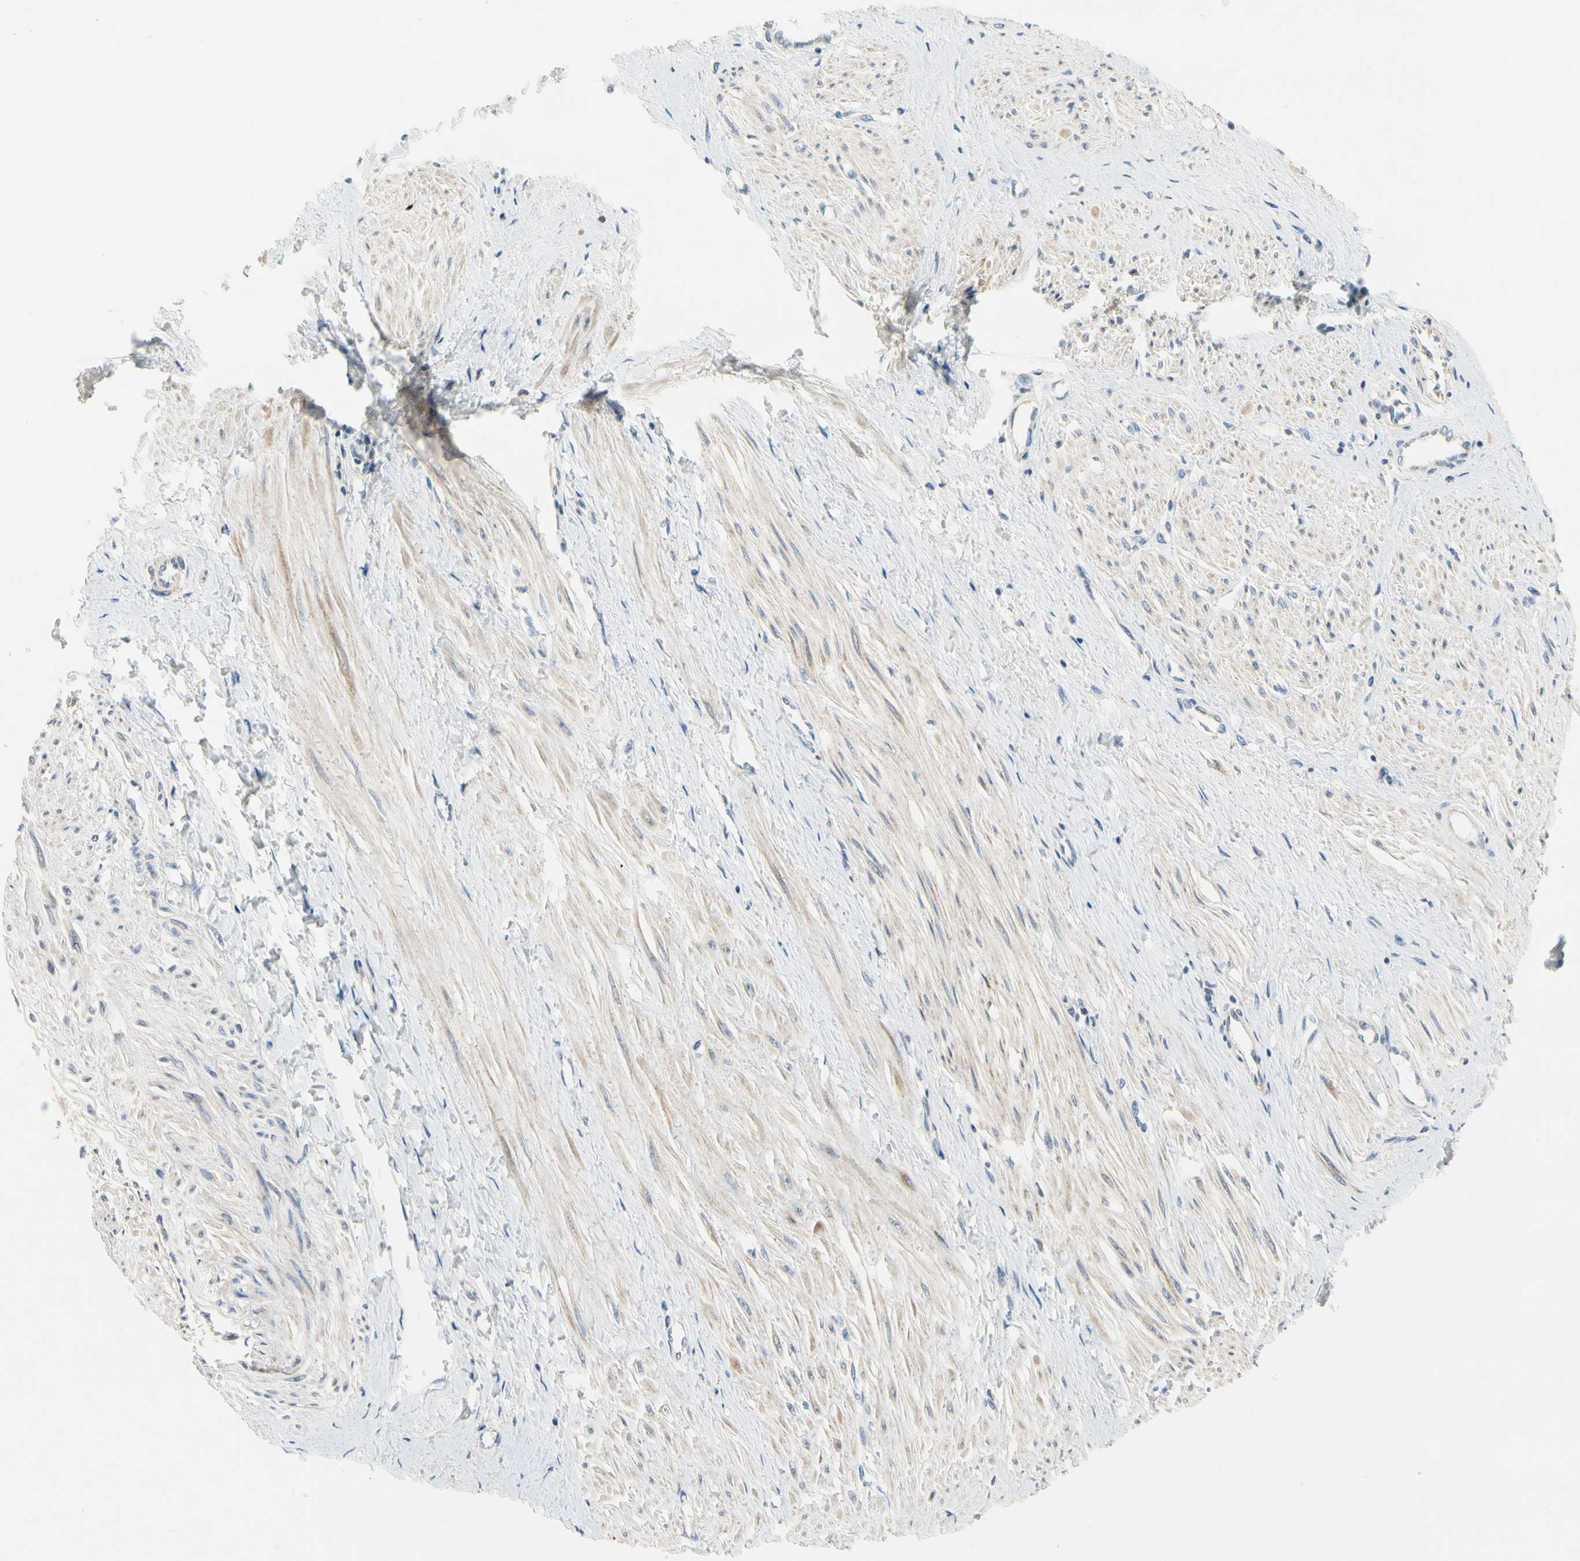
{"staining": {"intensity": "weak", "quantity": "25%-75%", "location": "cytoplasmic/membranous"}, "tissue": "smooth muscle", "cell_type": "Smooth muscle cells", "image_type": "normal", "snomed": [{"axis": "morphology", "description": "Normal tissue, NOS"}, {"axis": "topography", "description": "Smooth muscle"}, {"axis": "topography", "description": "Uterus"}], "caption": "About 25%-75% of smooth muscle cells in normal smooth muscle reveal weak cytoplasmic/membranous protein expression as visualized by brown immunohistochemical staining.", "gene": "KLHDC8B", "patient": {"sex": "female", "age": 39}}